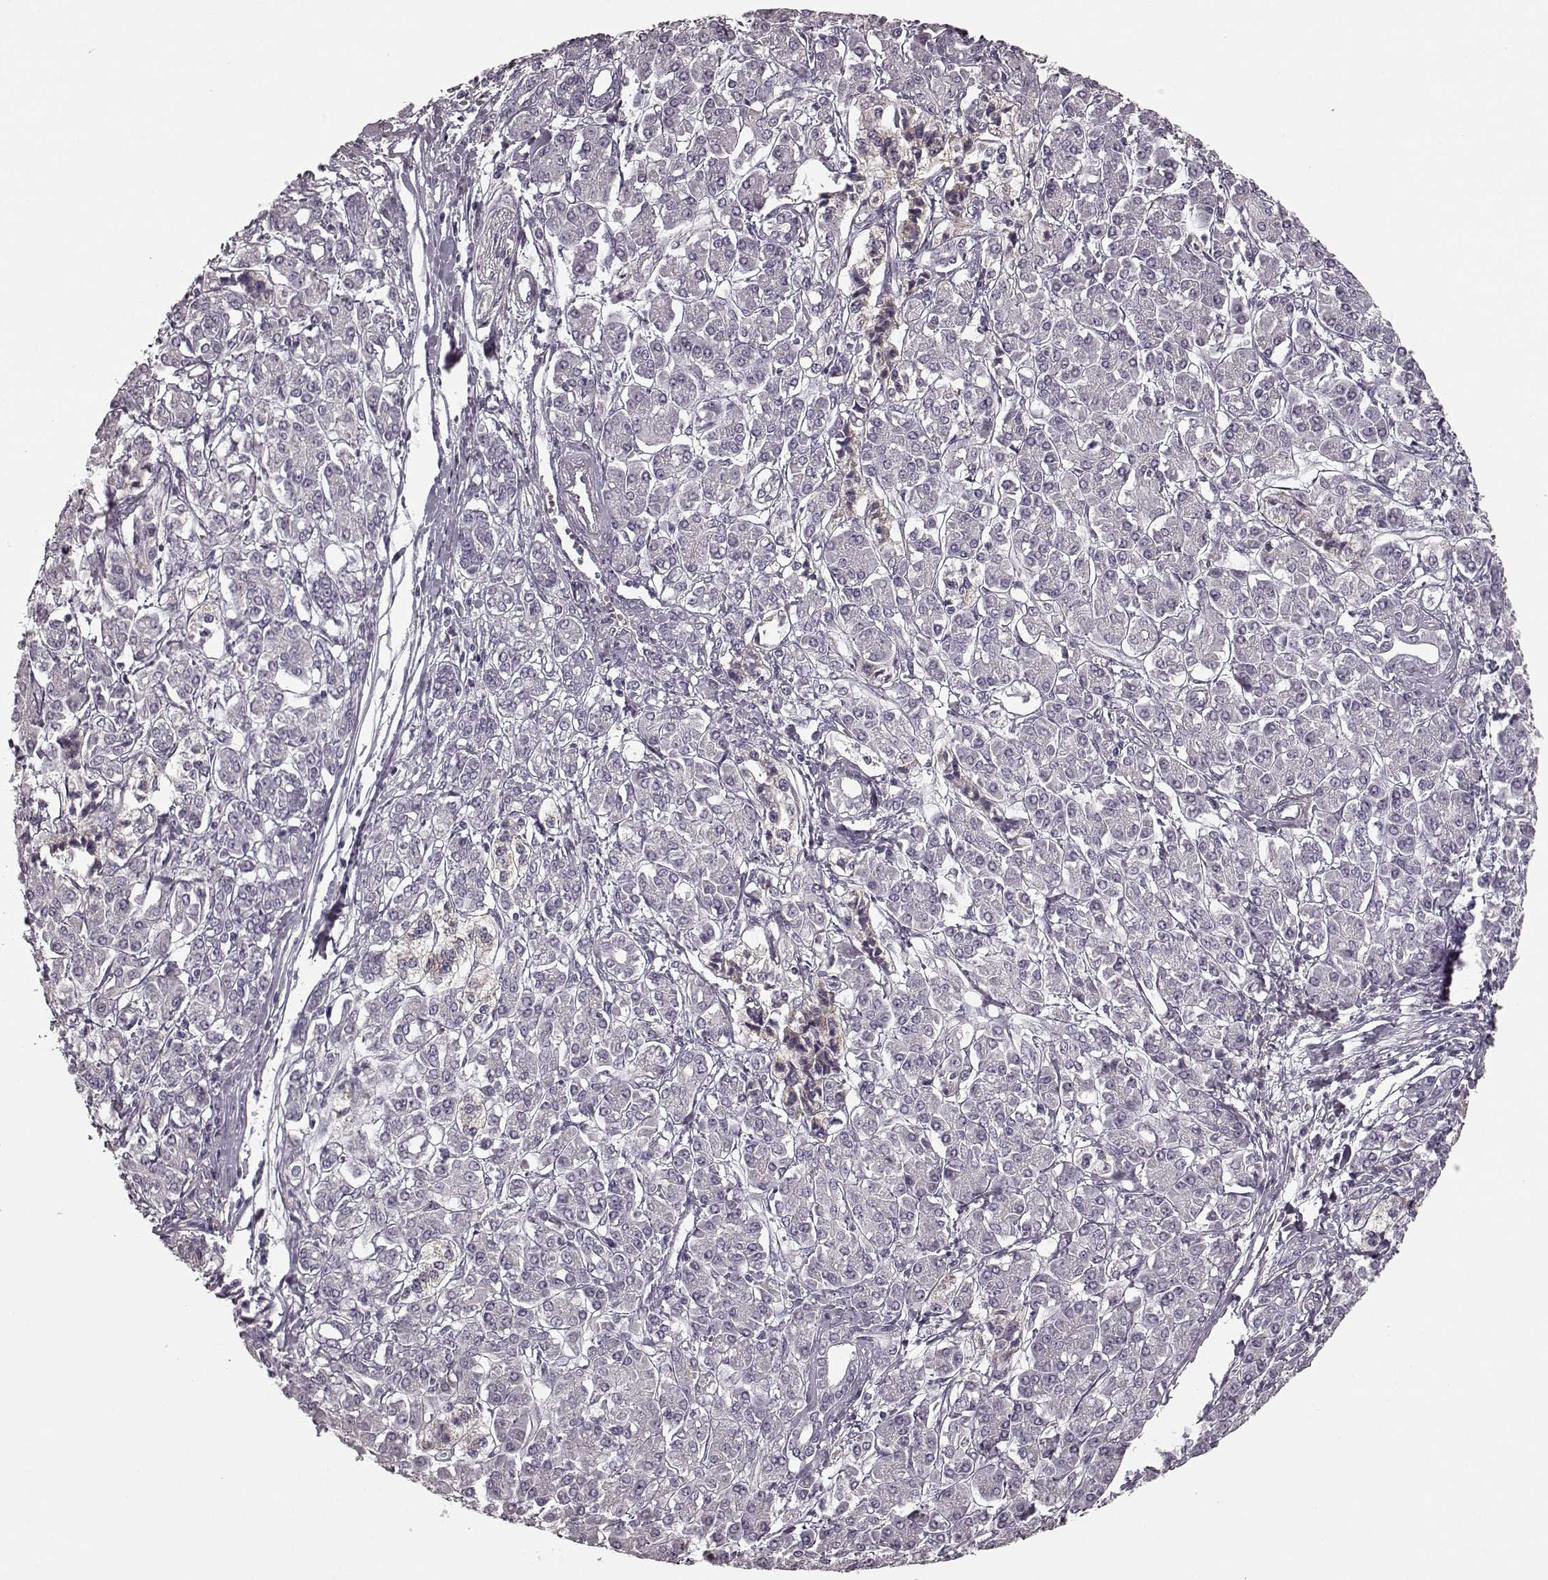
{"staining": {"intensity": "negative", "quantity": "none", "location": "none"}, "tissue": "pancreatic cancer", "cell_type": "Tumor cells", "image_type": "cancer", "snomed": [{"axis": "morphology", "description": "Adenocarcinoma, NOS"}, {"axis": "topography", "description": "Pancreas"}], "caption": "Immunohistochemistry of human pancreatic adenocarcinoma reveals no expression in tumor cells.", "gene": "PRKCE", "patient": {"sex": "female", "age": 68}}